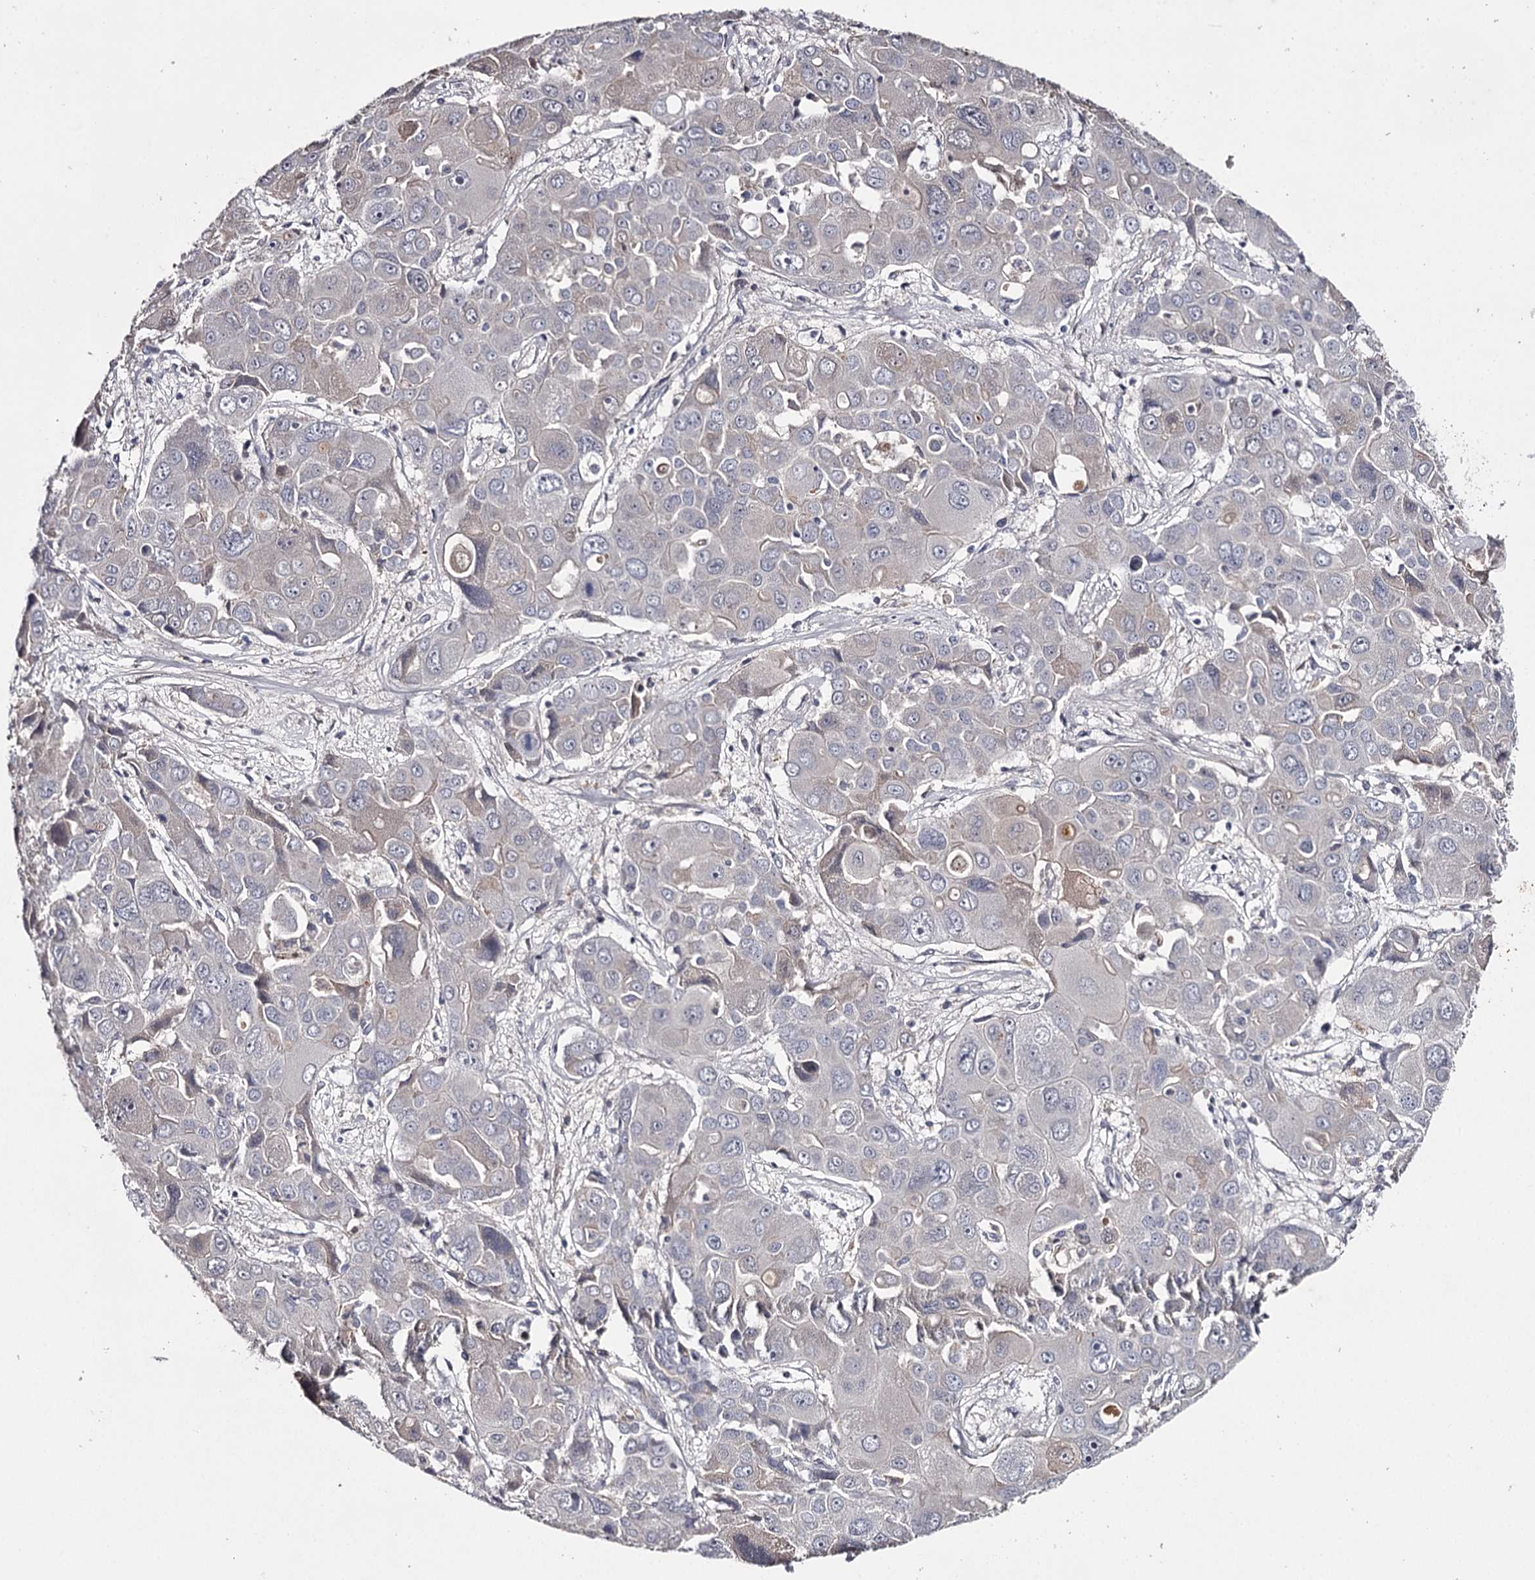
{"staining": {"intensity": "weak", "quantity": "<25%", "location": "cytoplasmic/membranous"}, "tissue": "liver cancer", "cell_type": "Tumor cells", "image_type": "cancer", "snomed": [{"axis": "morphology", "description": "Cholangiocarcinoma"}, {"axis": "topography", "description": "Liver"}], "caption": "Immunohistochemical staining of liver cancer shows no significant expression in tumor cells.", "gene": "FDXACB1", "patient": {"sex": "male", "age": 67}}